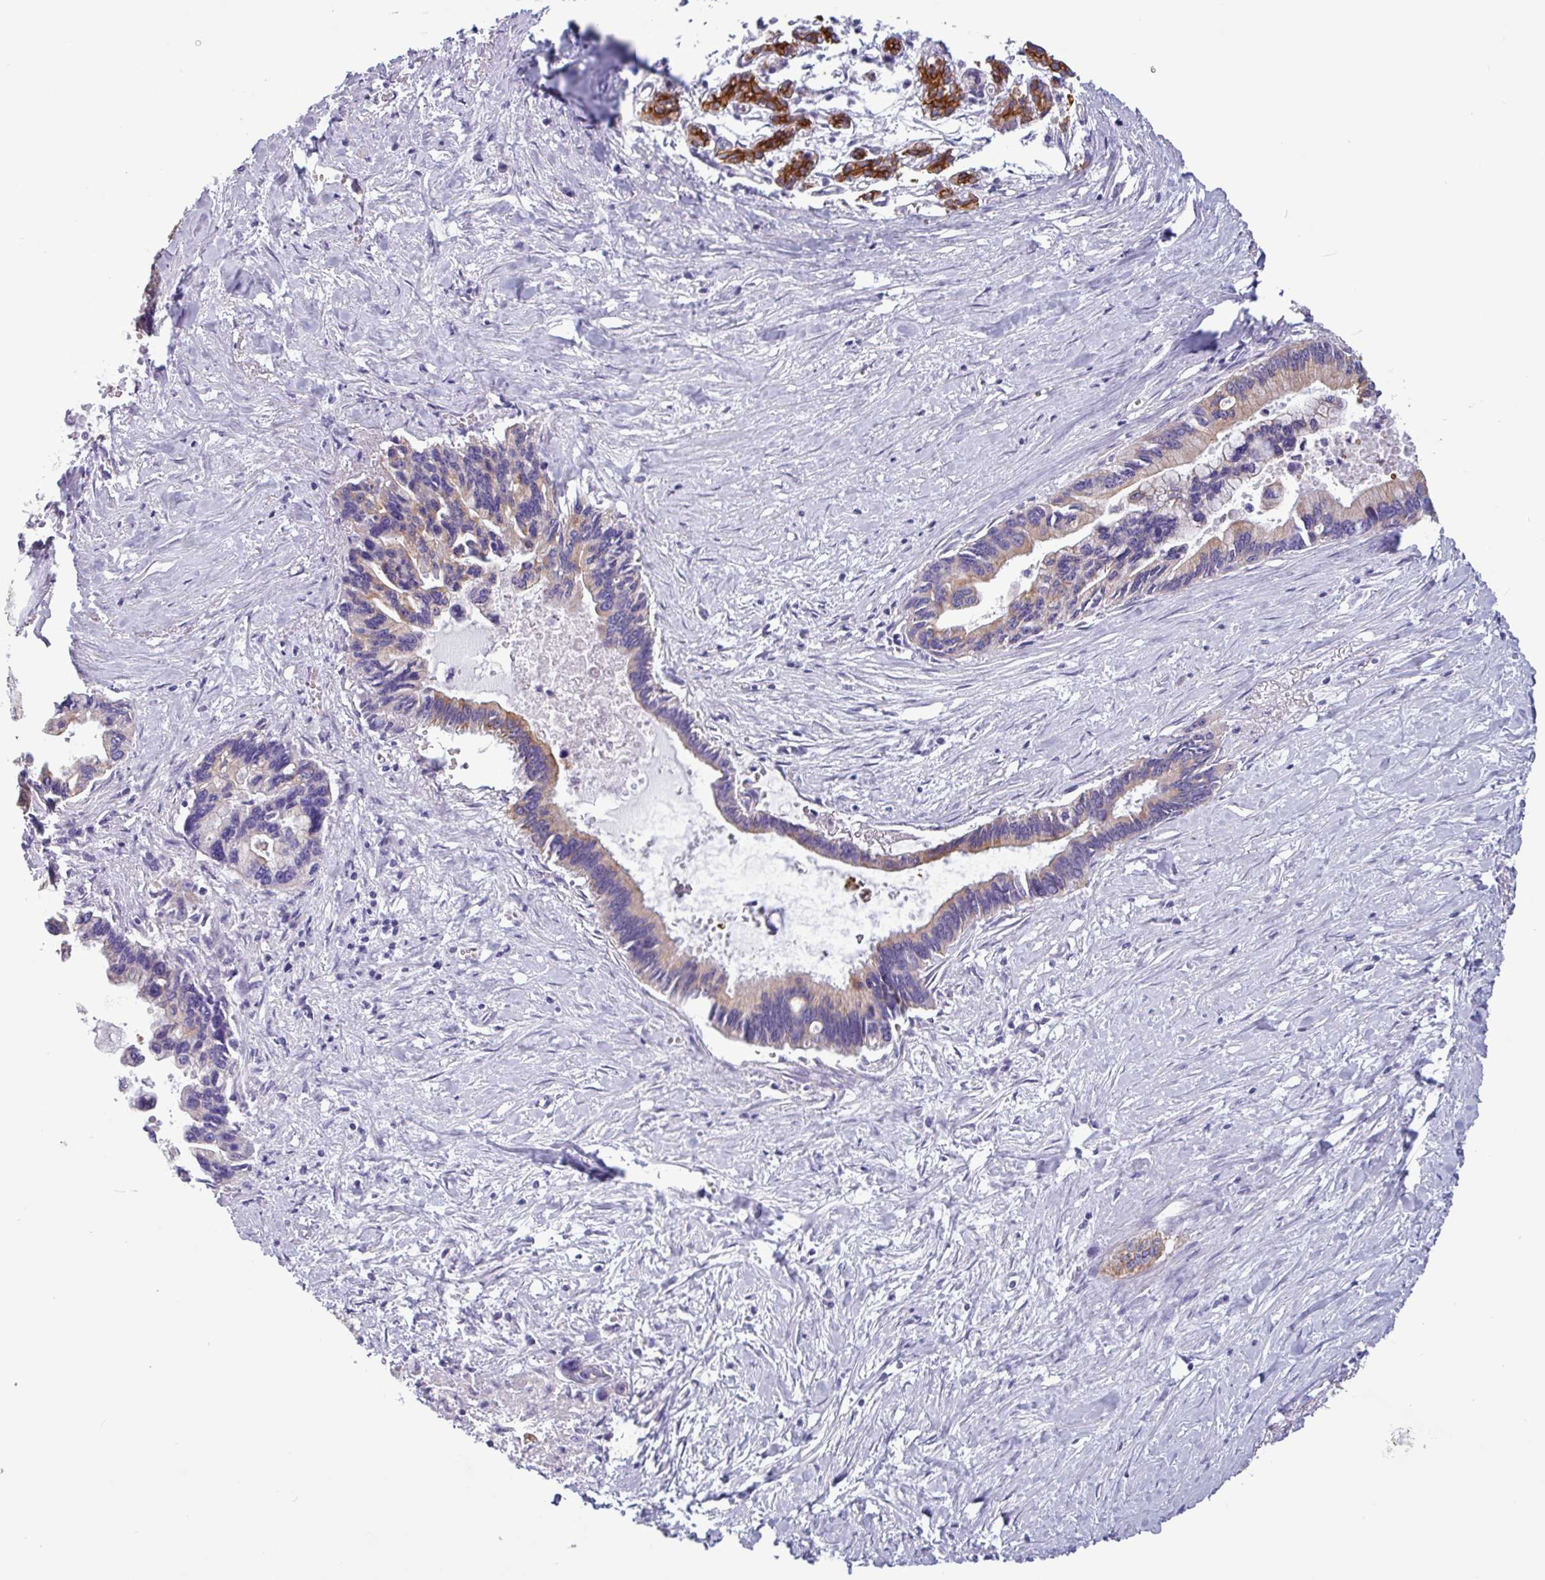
{"staining": {"intensity": "weak", "quantity": "25%-75%", "location": "cytoplasmic/membranous"}, "tissue": "pancreatic cancer", "cell_type": "Tumor cells", "image_type": "cancer", "snomed": [{"axis": "morphology", "description": "Adenocarcinoma, NOS"}, {"axis": "topography", "description": "Pancreas"}], "caption": "The micrograph displays staining of pancreatic adenocarcinoma, revealing weak cytoplasmic/membranous protein positivity (brown color) within tumor cells.", "gene": "CAMK1", "patient": {"sex": "female", "age": 83}}